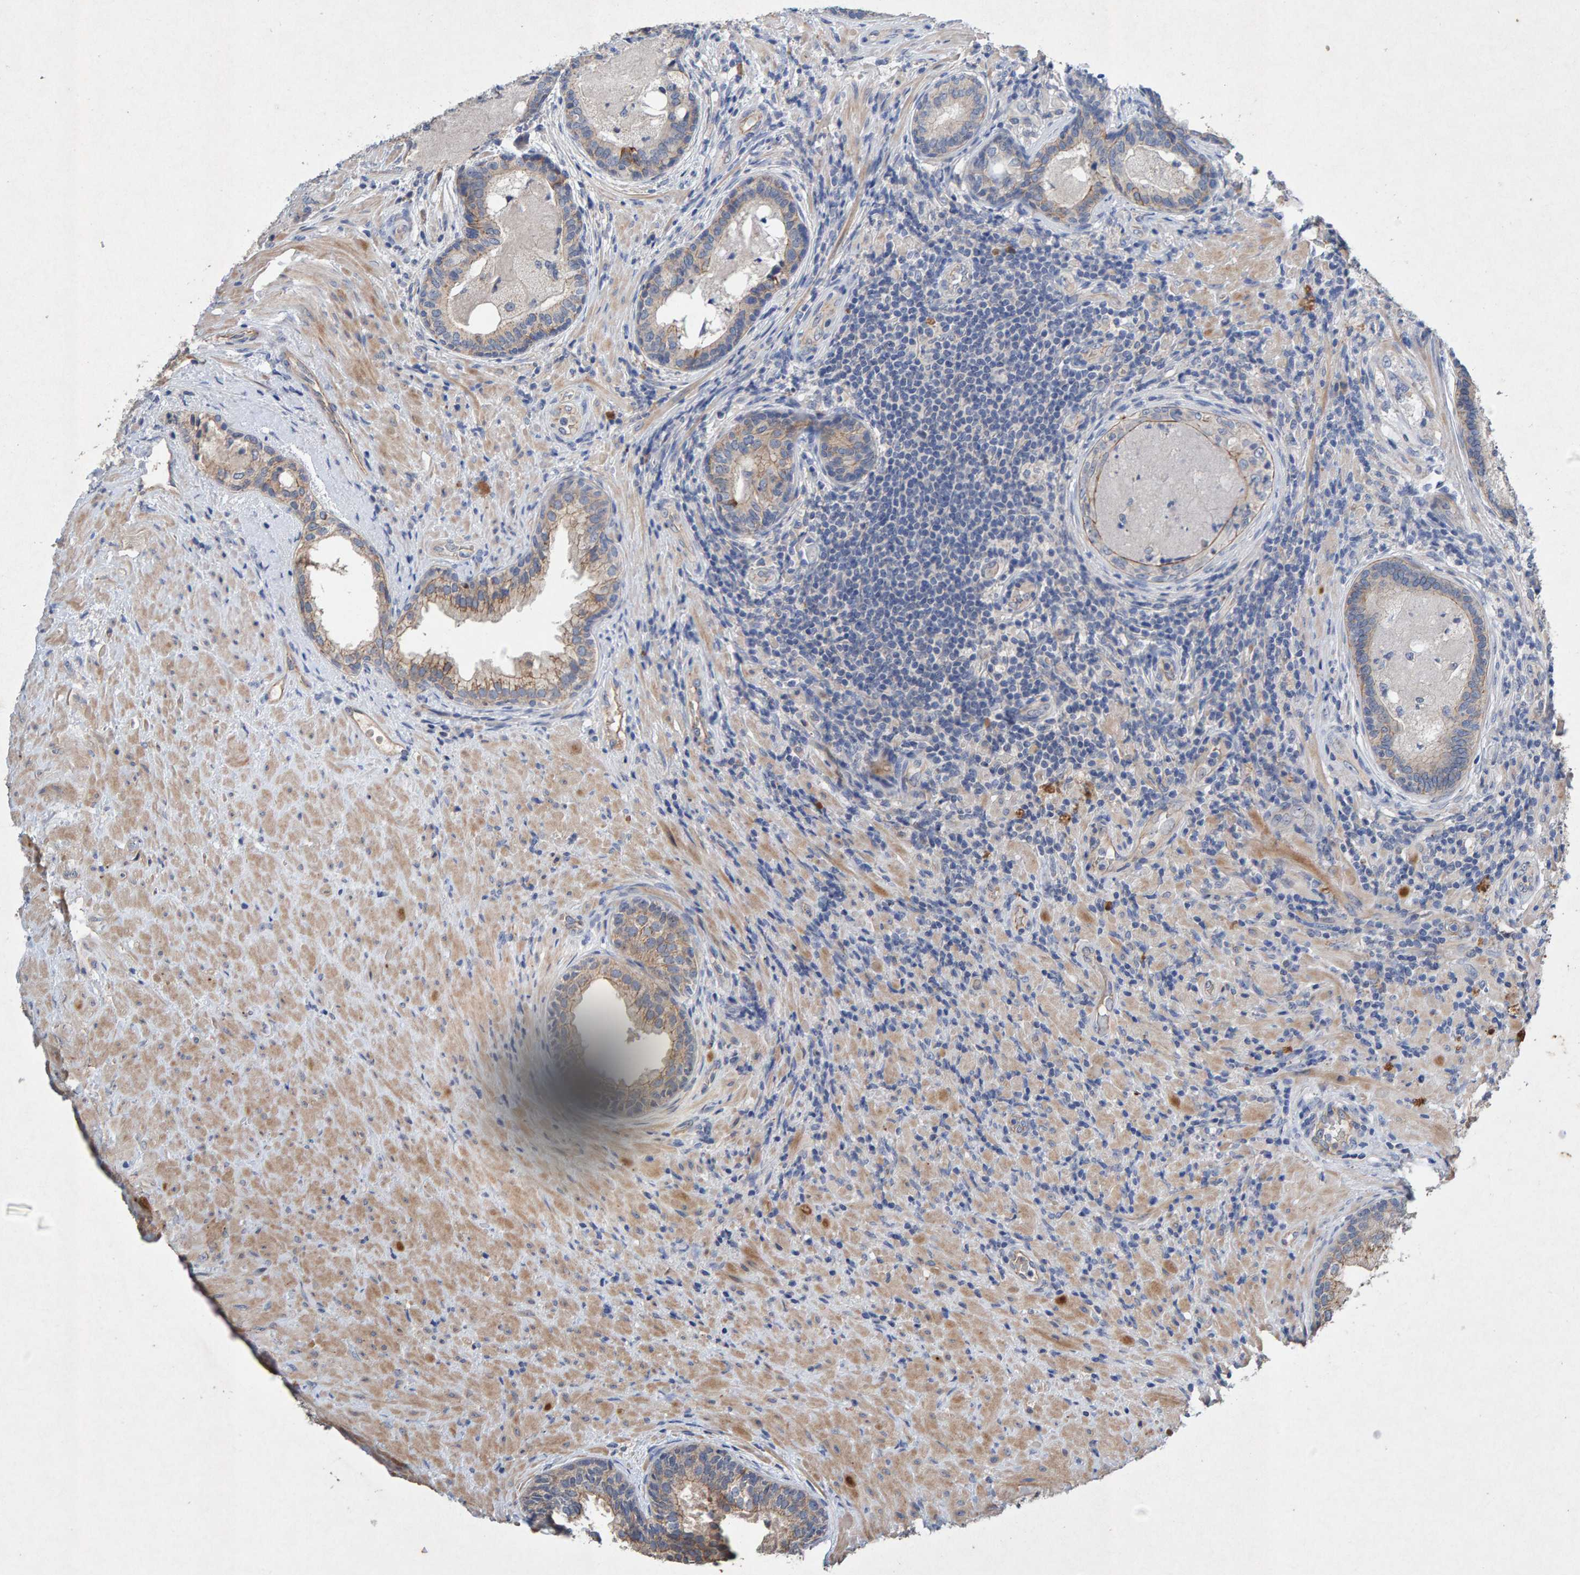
{"staining": {"intensity": "moderate", "quantity": "<25%", "location": "cytoplasmic/membranous"}, "tissue": "prostate", "cell_type": "Glandular cells", "image_type": "normal", "snomed": [{"axis": "morphology", "description": "Normal tissue, NOS"}, {"axis": "topography", "description": "Prostate"}], "caption": "Prostate stained with a brown dye reveals moderate cytoplasmic/membranous positive staining in approximately <25% of glandular cells.", "gene": "EFR3A", "patient": {"sex": "male", "age": 76}}